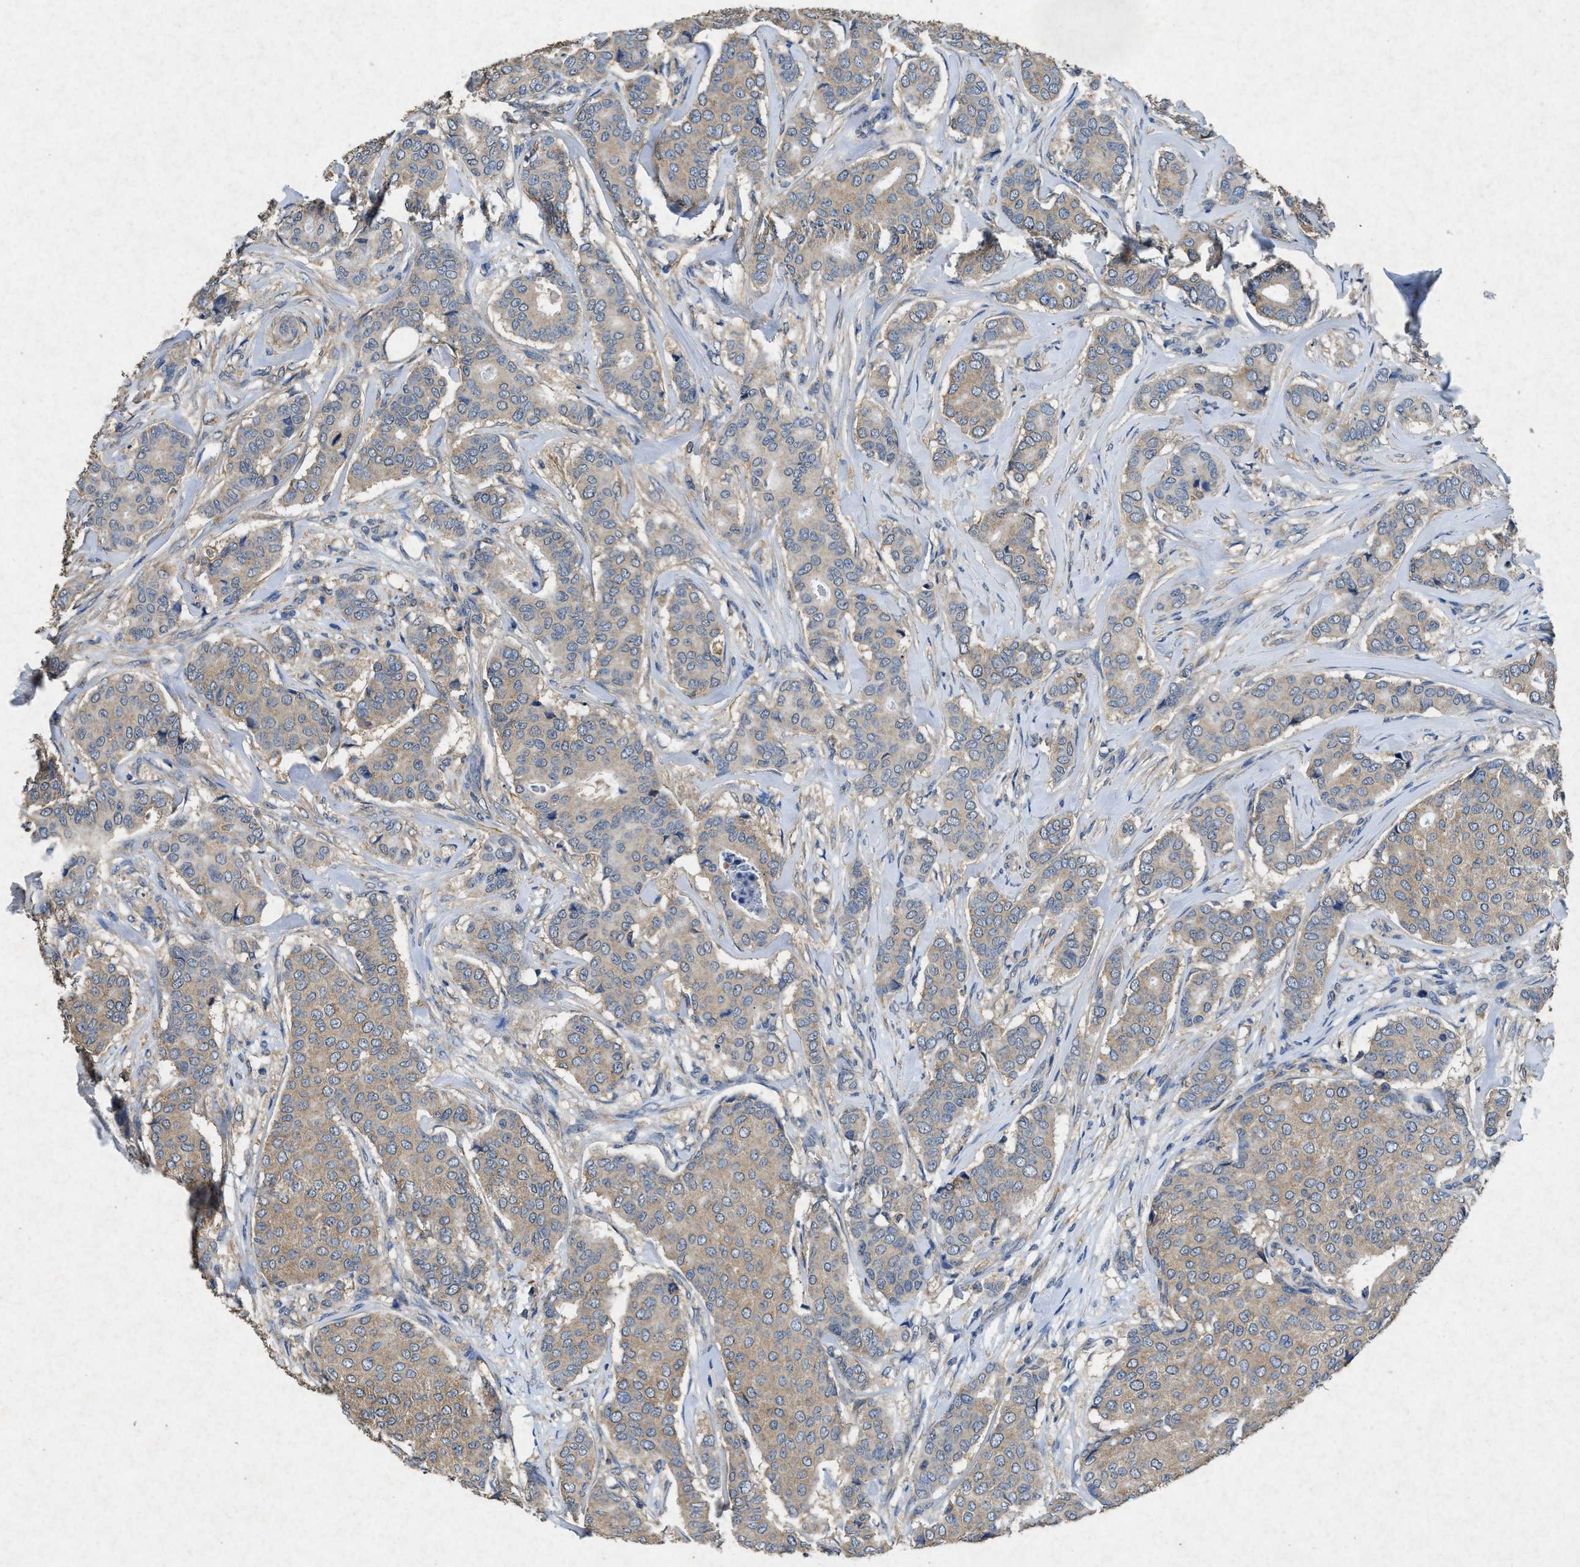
{"staining": {"intensity": "moderate", "quantity": ">75%", "location": "cytoplasmic/membranous"}, "tissue": "breast cancer", "cell_type": "Tumor cells", "image_type": "cancer", "snomed": [{"axis": "morphology", "description": "Duct carcinoma"}, {"axis": "topography", "description": "Breast"}], "caption": "Moderate cytoplasmic/membranous protein expression is seen in about >75% of tumor cells in breast cancer.", "gene": "CDK15", "patient": {"sex": "female", "age": 75}}